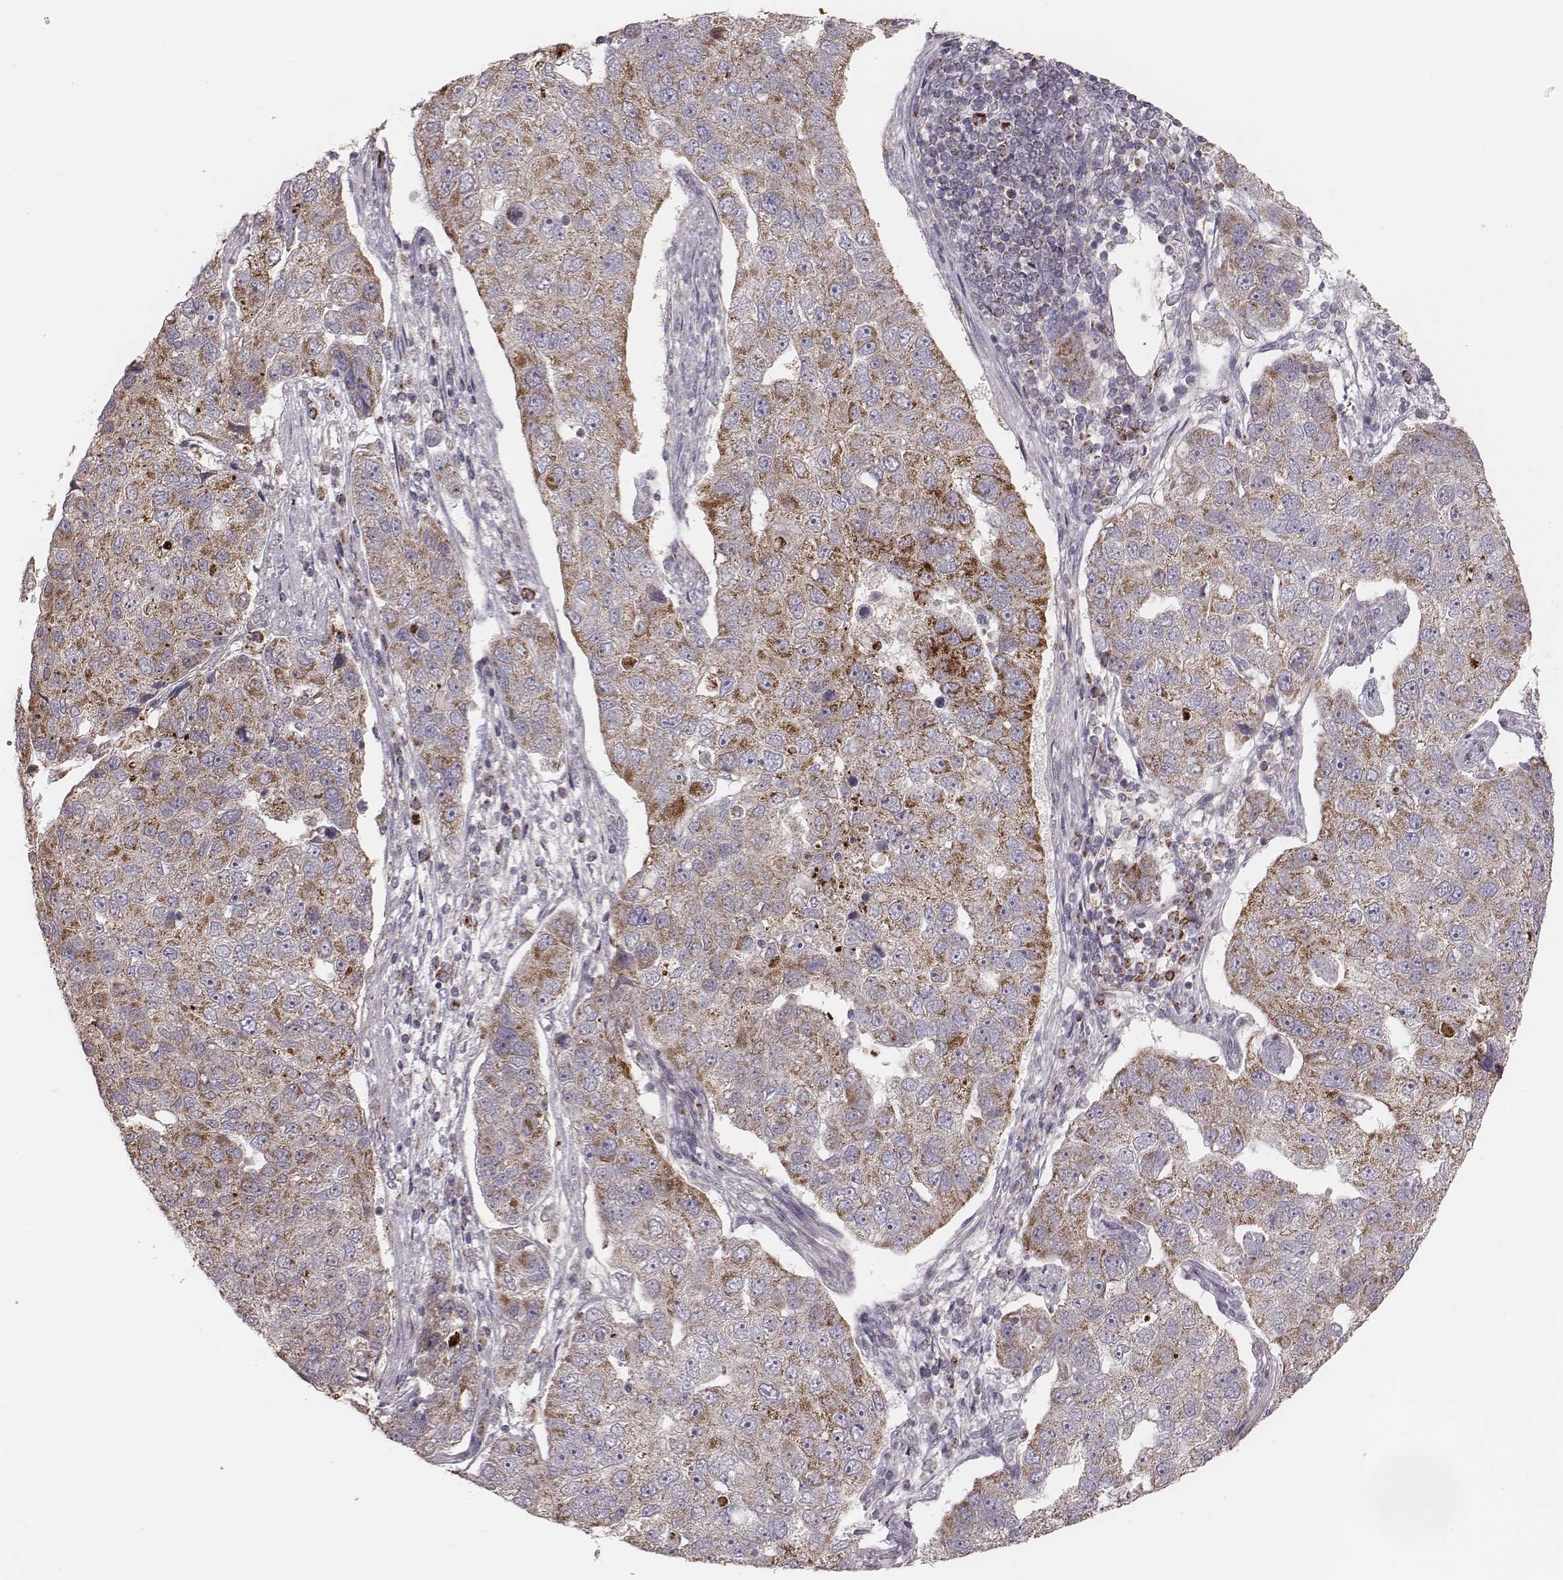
{"staining": {"intensity": "moderate", "quantity": ">75%", "location": "cytoplasmic/membranous"}, "tissue": "pancreatic cancer", "cell_type": "Tumor cells", "image_type": "cancer", "snomed": [{"axis": "morphology", "description": "Adenocarcinoma, NOS"}, {"axis": "topography", "description": "Pancreas"}], "caption": "The histopathology image demonstrates staining of pancreatic cancer (adenocarcinoma), revealing moderate cytoplasmic/membranous protein expression (brown color) within tumor cells.", "gene": "TUFM", "patient": {"sex": "female", "age": 61}}